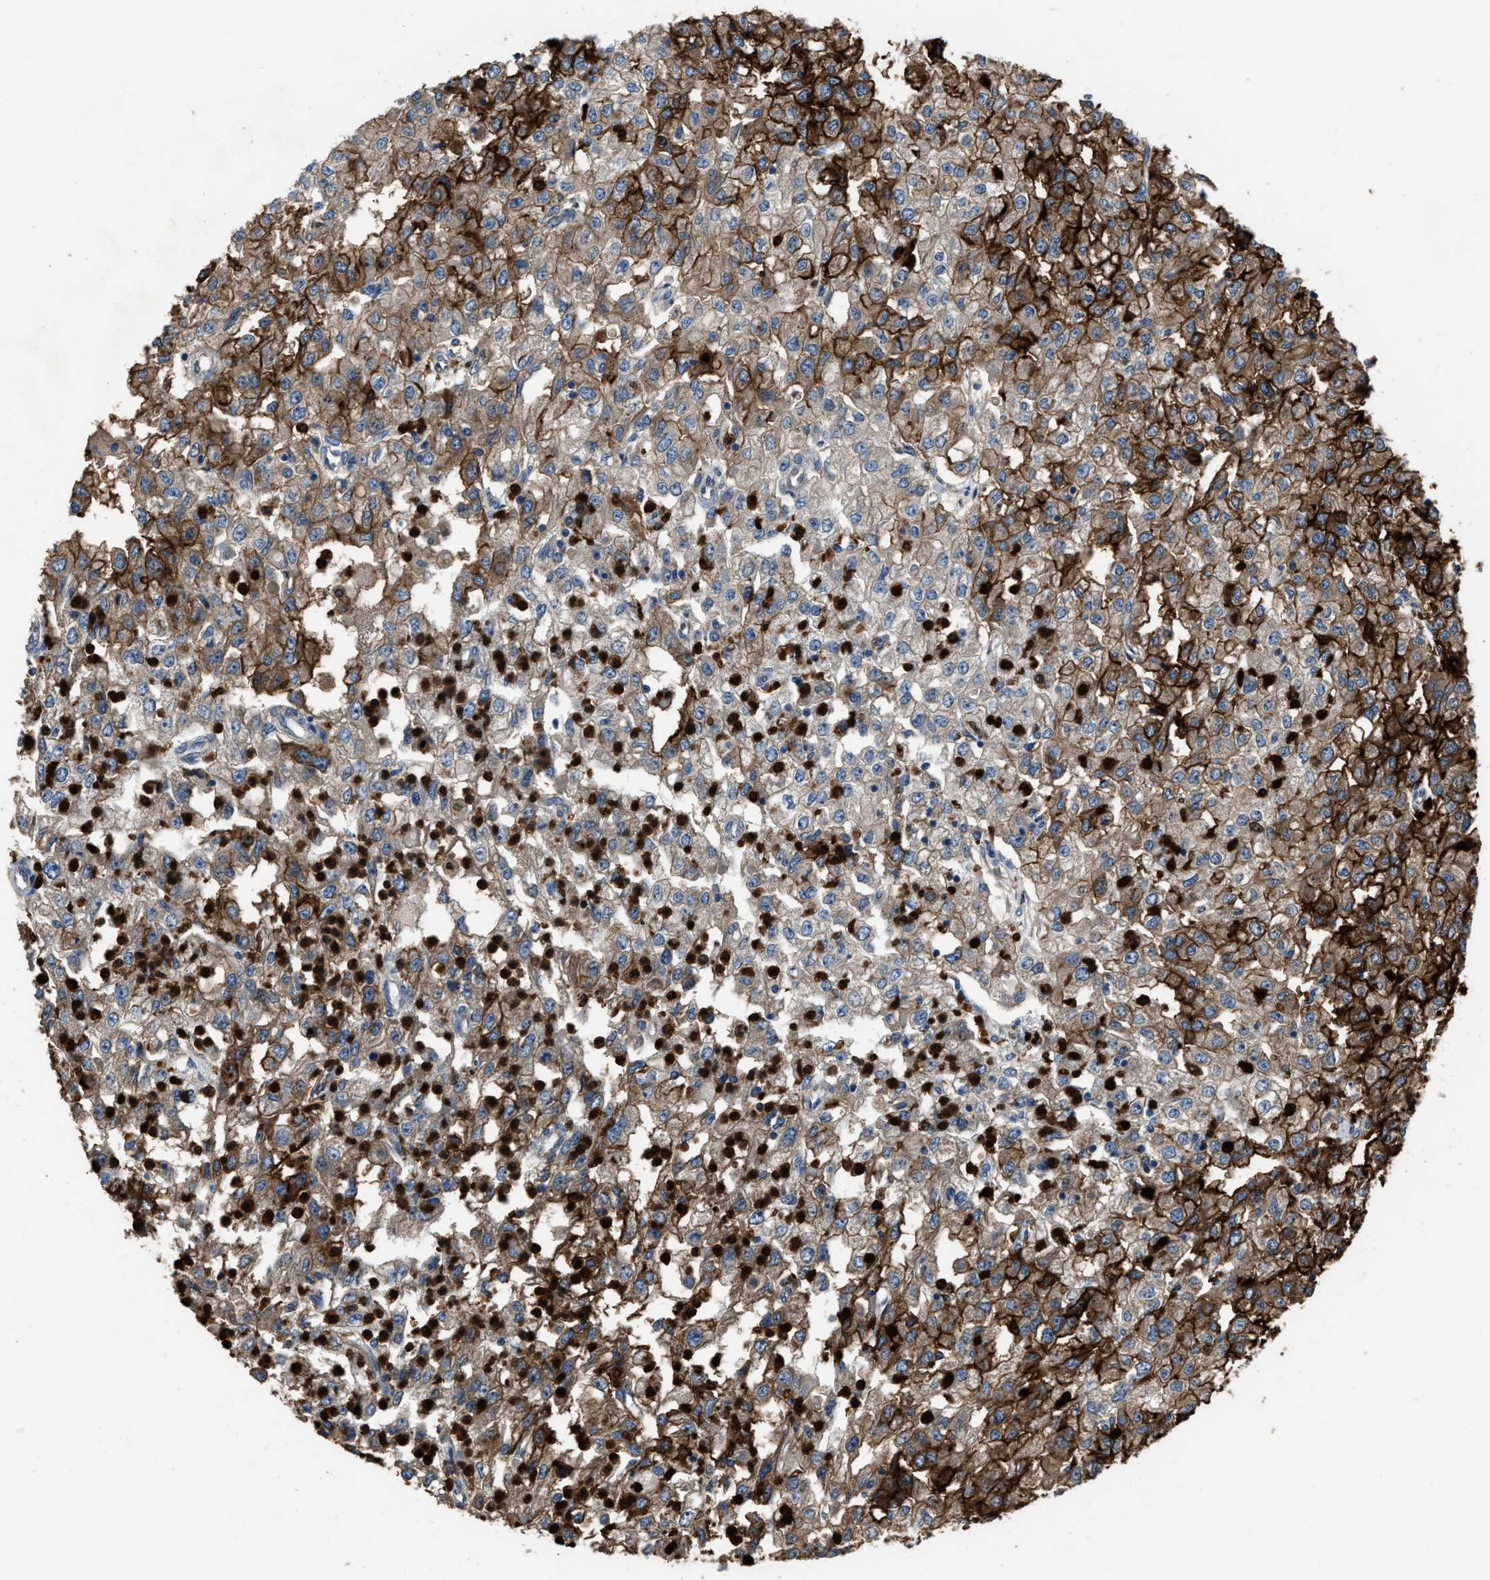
{"staining": {"intensity": "strong", "quantity": "25%-75%", "location": "cytoplasmic/membranous"}, "tissue": "renal cancer", "cell_type": "Tumor cells", "image_type": "cancer", "snomed": [{"axis": "morphology", "description": "Adenocarcinoma, NOS"}, {"axis": "topography", "description": "Kidney"}], "caption": "Protein staining reveals strong cytoplasmic/membranous positivity in about 25%-75% of tumor cells in adenocarcinoma (renal).", "gene": "ANGPT1", "patient": {"sex": "female", "age": 54}}